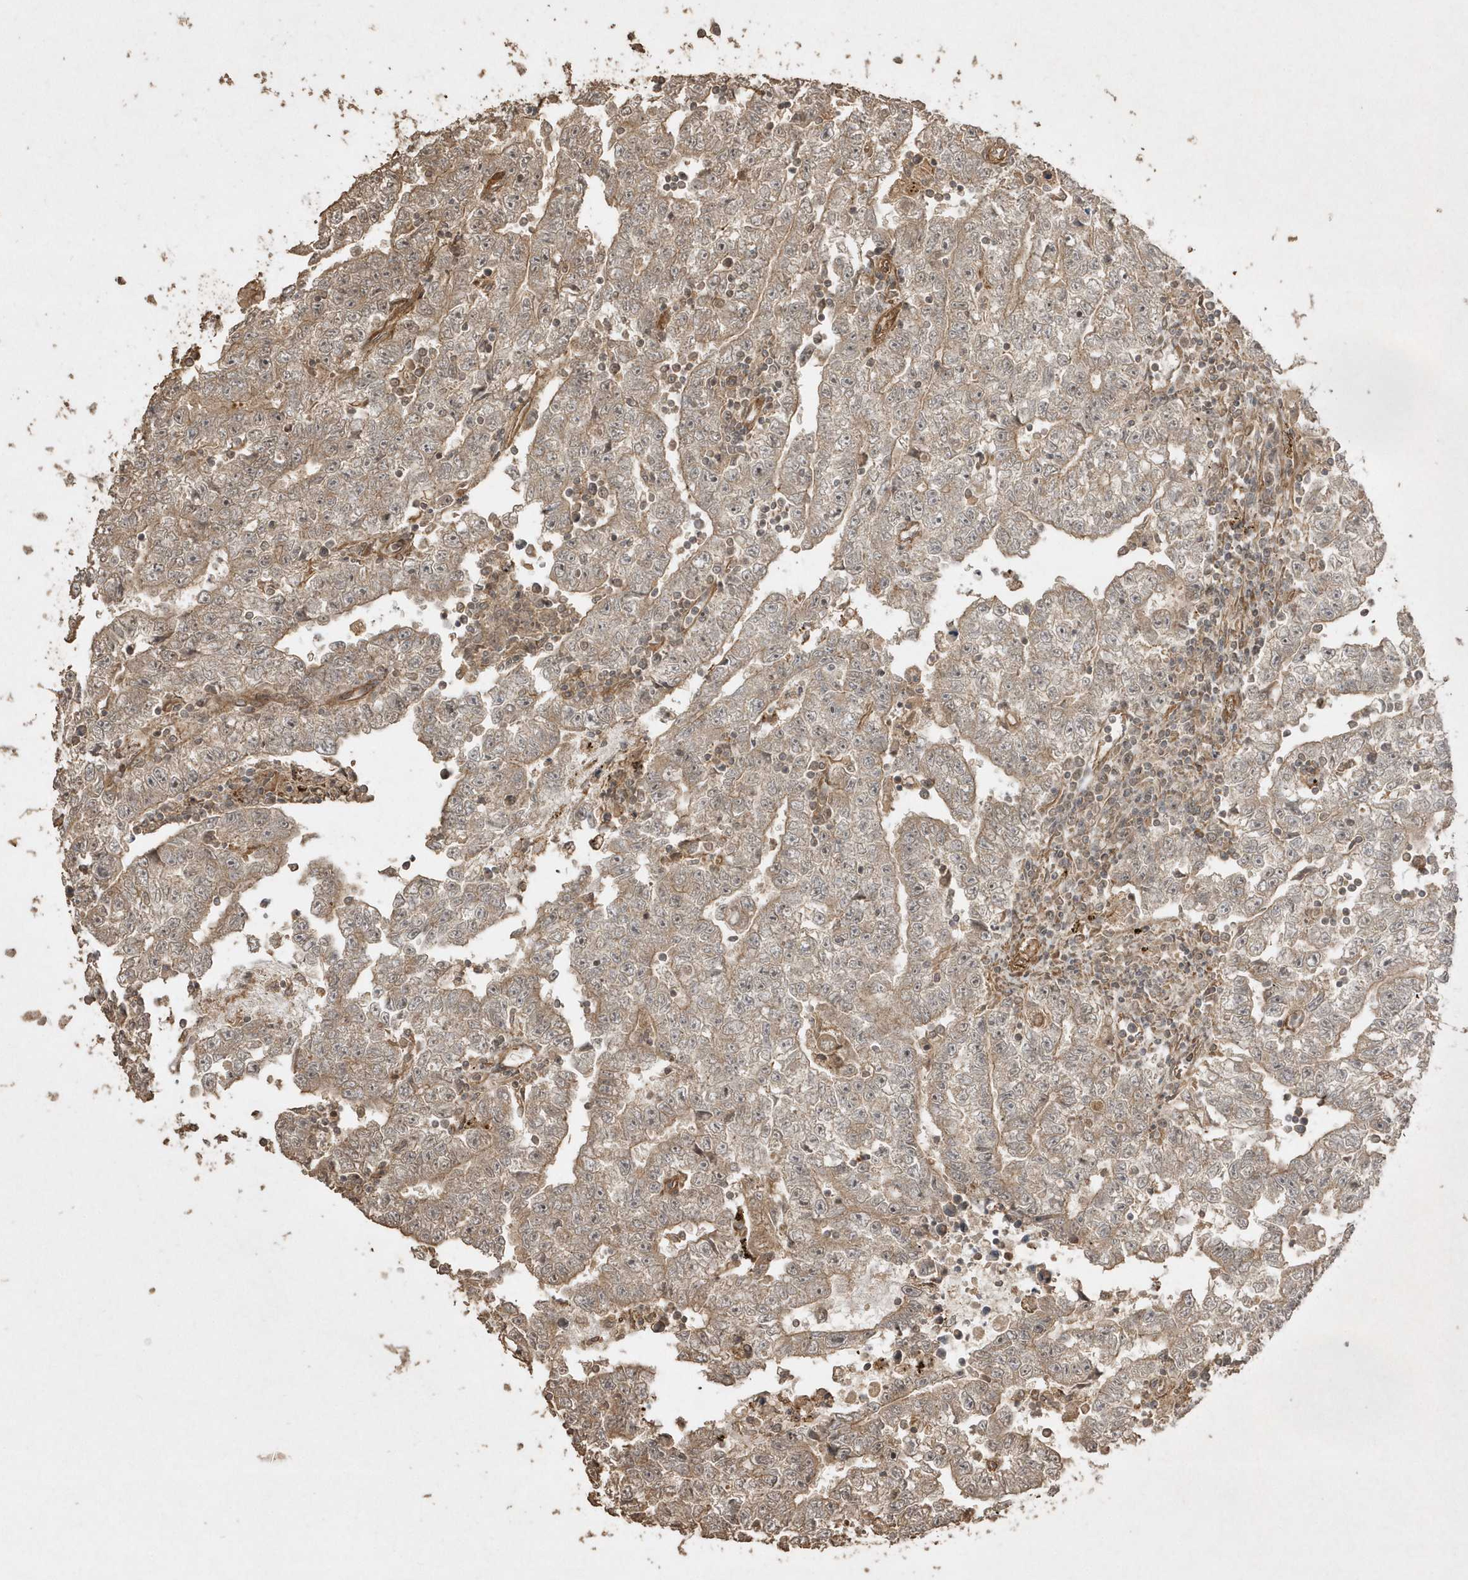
{"staining": {"intensity": "moderate", "quantity": "25%-75%", "location": "cytoplasmic/membranous"}, "tissue": "testis cancer", "cell_type": "Tumor cells", "image_type": "cancer", "snomed": [{"axis": "morphology", "description": "Carcinoma, Embryonal, NOS"}, {"axis": "topography", "description": "Testis"}], "caption": "Brown immunohistochemical staining in testis cancer (embryonal carcinoma) displays moderate cytoplasmic/membranous positivity in approximately 25%-75% of tumor cells.", "gene": "AVPI1", "patient": {"sex": "male", "age": 25}}